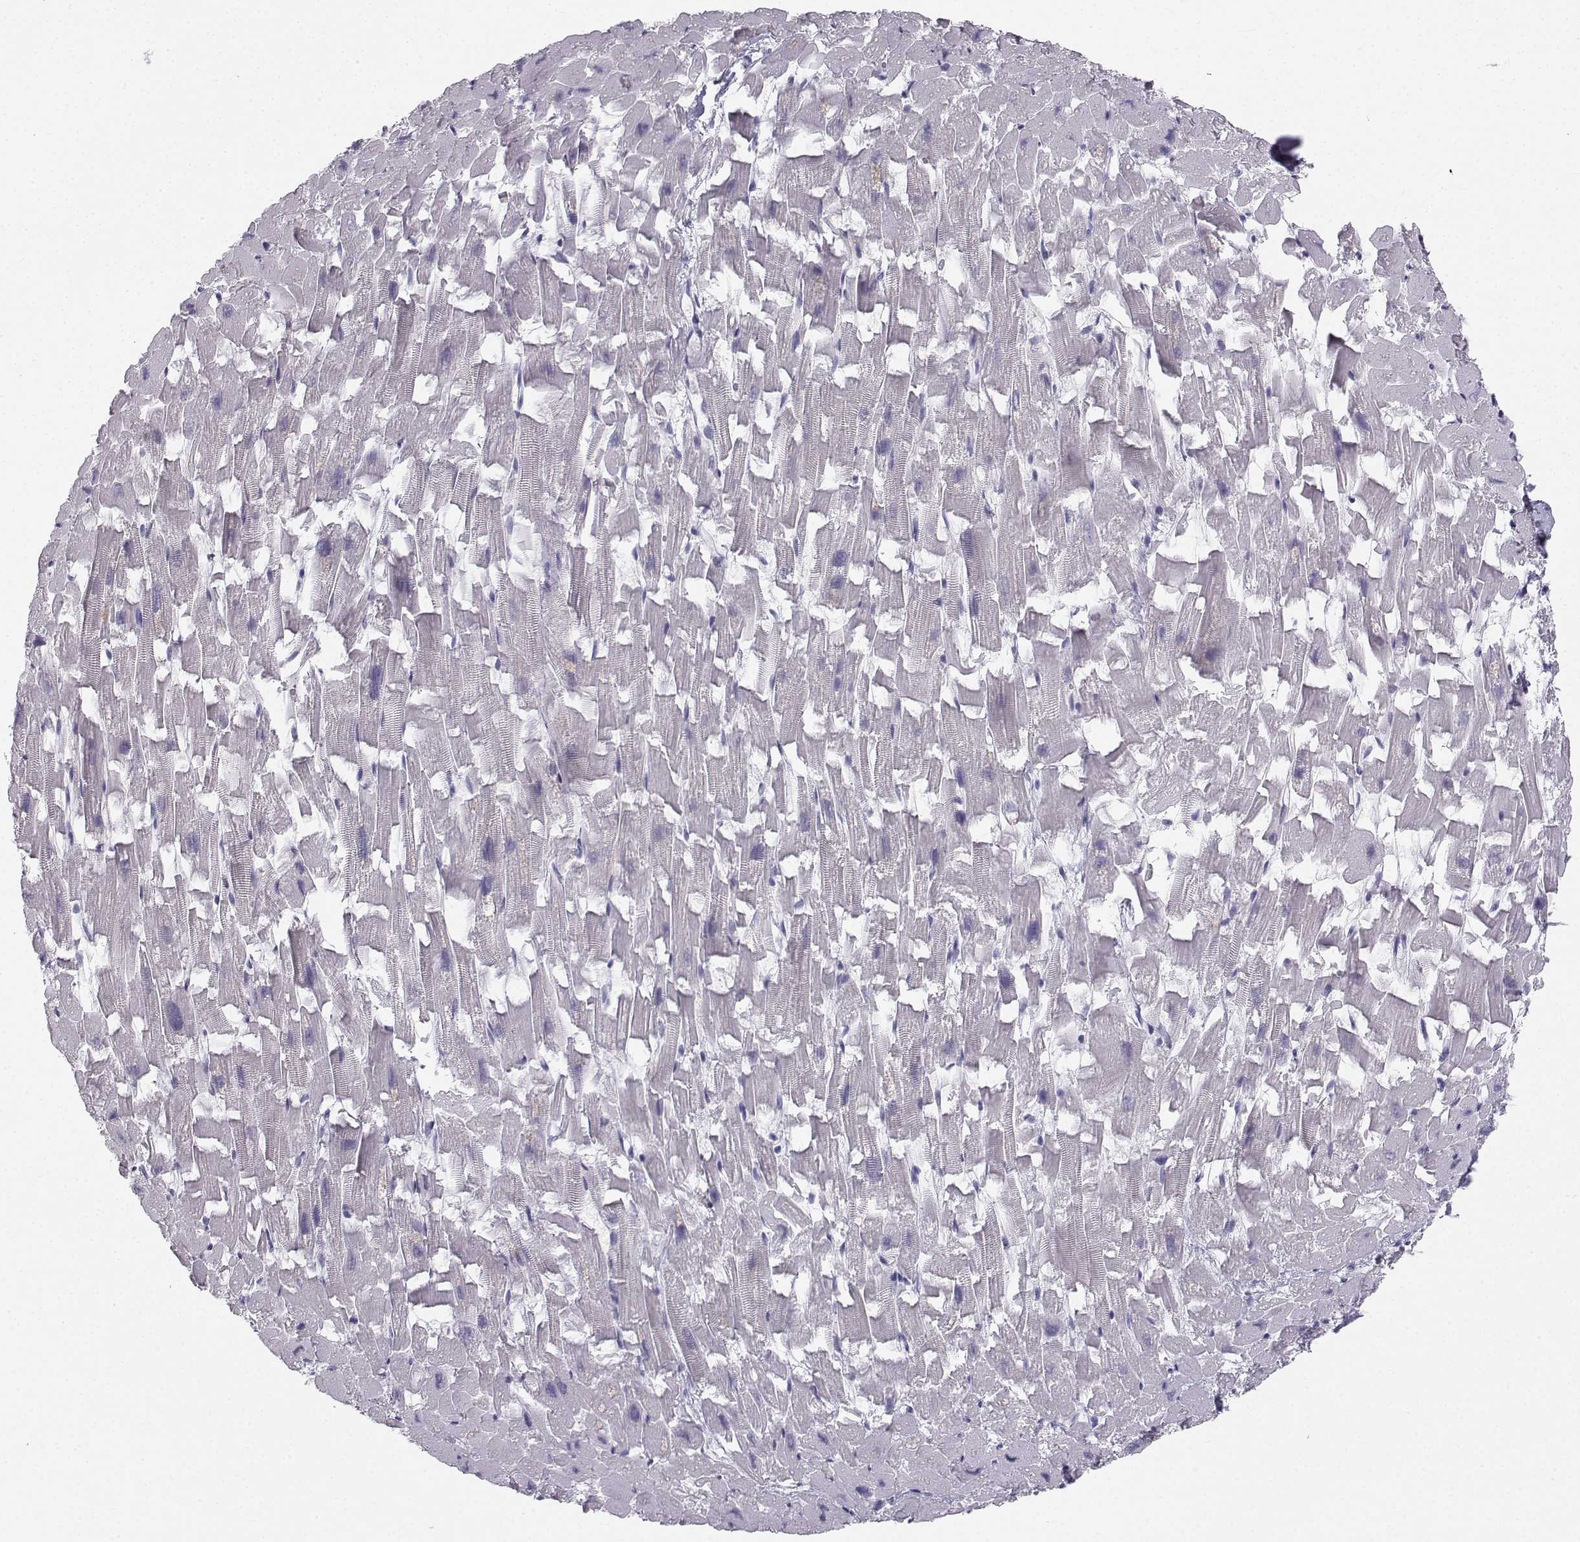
{"staining": {"intensity": "negative", "quantity": "none", "location": "none"}, "tissue": "heart muscle", "cell_type": "Cardiomyocytes", "image_type": "normal", "snomed": [{"axis": "morphology", "description": "Normal tissue, NOS"}, {"axis": "topography", "description": "Heart"}], "caption": "The micrograph reveals no staining of cardiomyocytes in normal heart muscle. The staining was performed using DAB (3,3'-diaminobenzidine) to visualize the protein expression in brown, while the nuclei were stained in blue with hematoxylin (Magnification: 20x).", "gene": "SYCE1", "patient": {"sex": "female", "age": 64}}